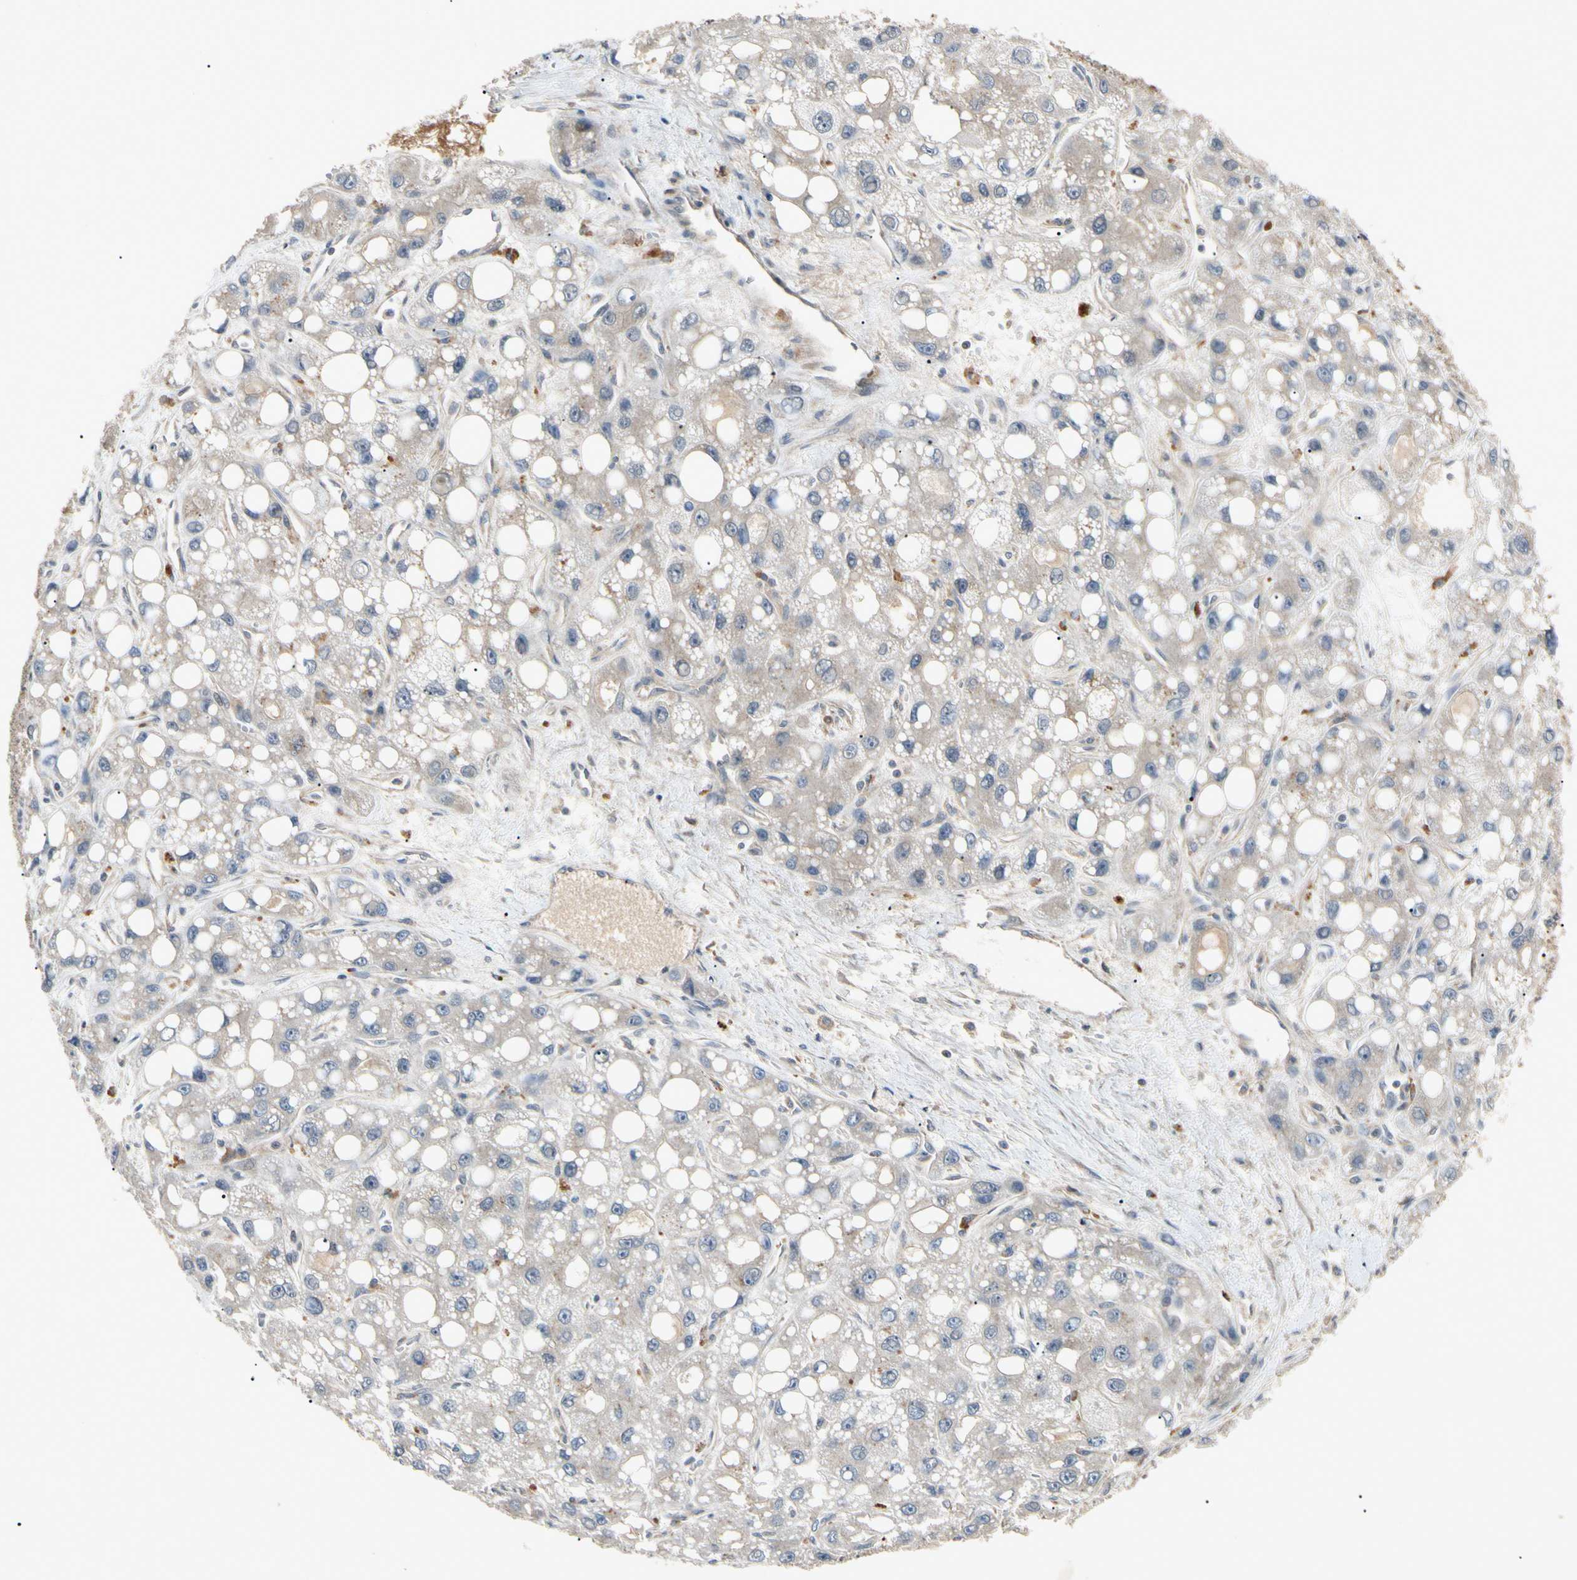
{"staining": {"intensity": "weak", "quantity": "25%-75%", "location": "cytoplasmic/membranous"}, "tissue": "liver cancer", "cell_type": "Tumor cells", "image_type": "cancer", "snomed": [{"axis": "morphology", "description": "Carcinoma, Hepatocellular, NOS"}, {"axis": "topography", "description": "Liver"}], "caption": "A photomicrograph of human hepatocellular carcinoma (liver) stained for a protein demonstrates weak cytoplasmic/membranous brown staining in tumor cells. (DAB (3,3'-diaminobenzidine) IHC with brightfield microscopy, high magnification).", "gene": "RNF14", "patient": {"sex": "male", "age": 55}}